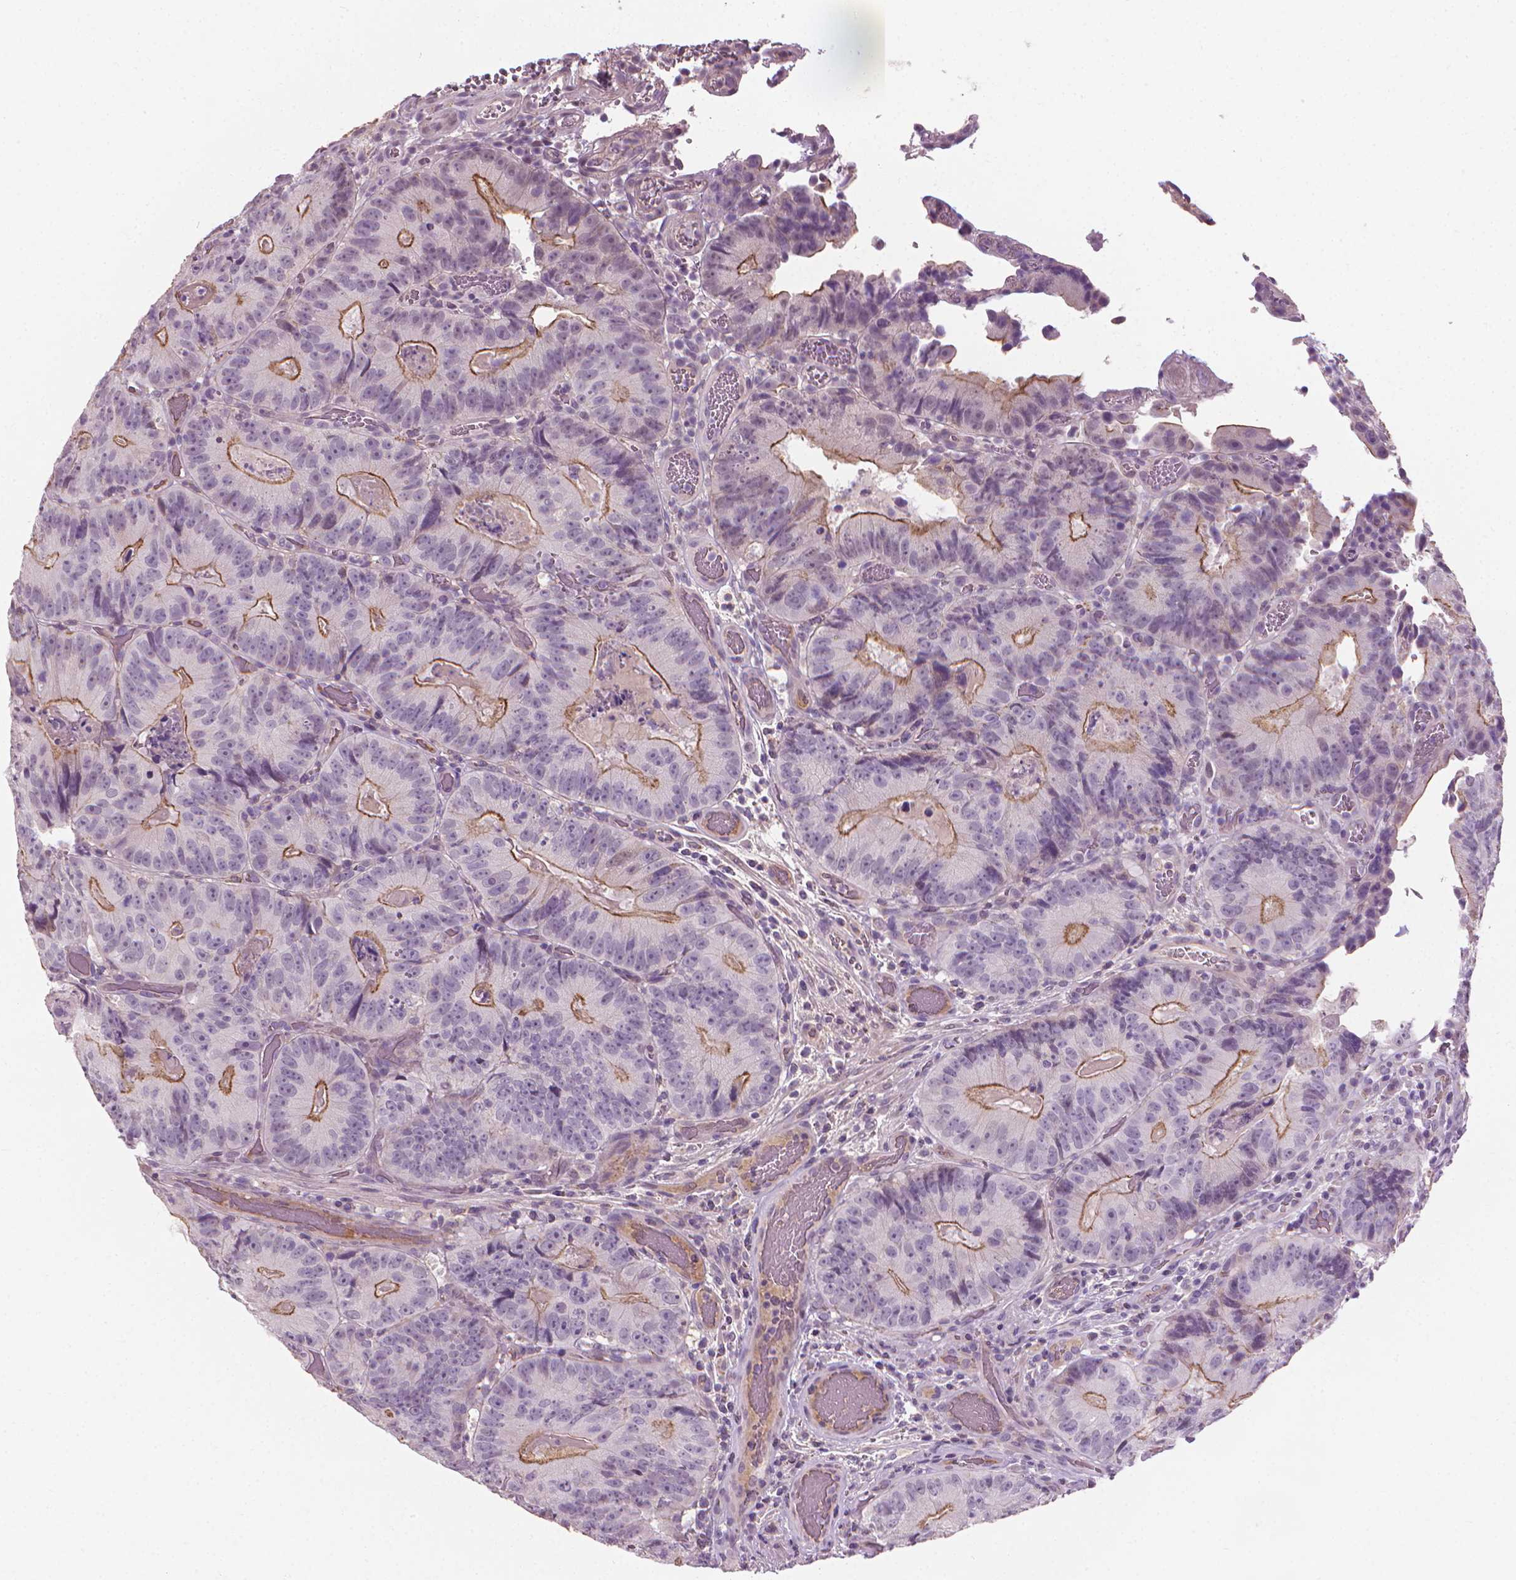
{"staining": {"intensity": "moderate", "quantity": "<25%", "location": "cytoplasmic/membranous"}, "tissue": "colorectal cancer", "cell_type": "Tumor cells", "image_type": "cancer", "snomed": [{"axis": "morphology", "description": "Adenocarcinoma, NOS"}, {"axis": "topography", "description": "Colon"}], "caption": "Colorectal cancer tissue demonstrates moderate cytoplasmic/membranous positivity in approximately <25% of tumor cells", "gene": "SAXO2", "patient": {"sex": "female", "age": 86}}